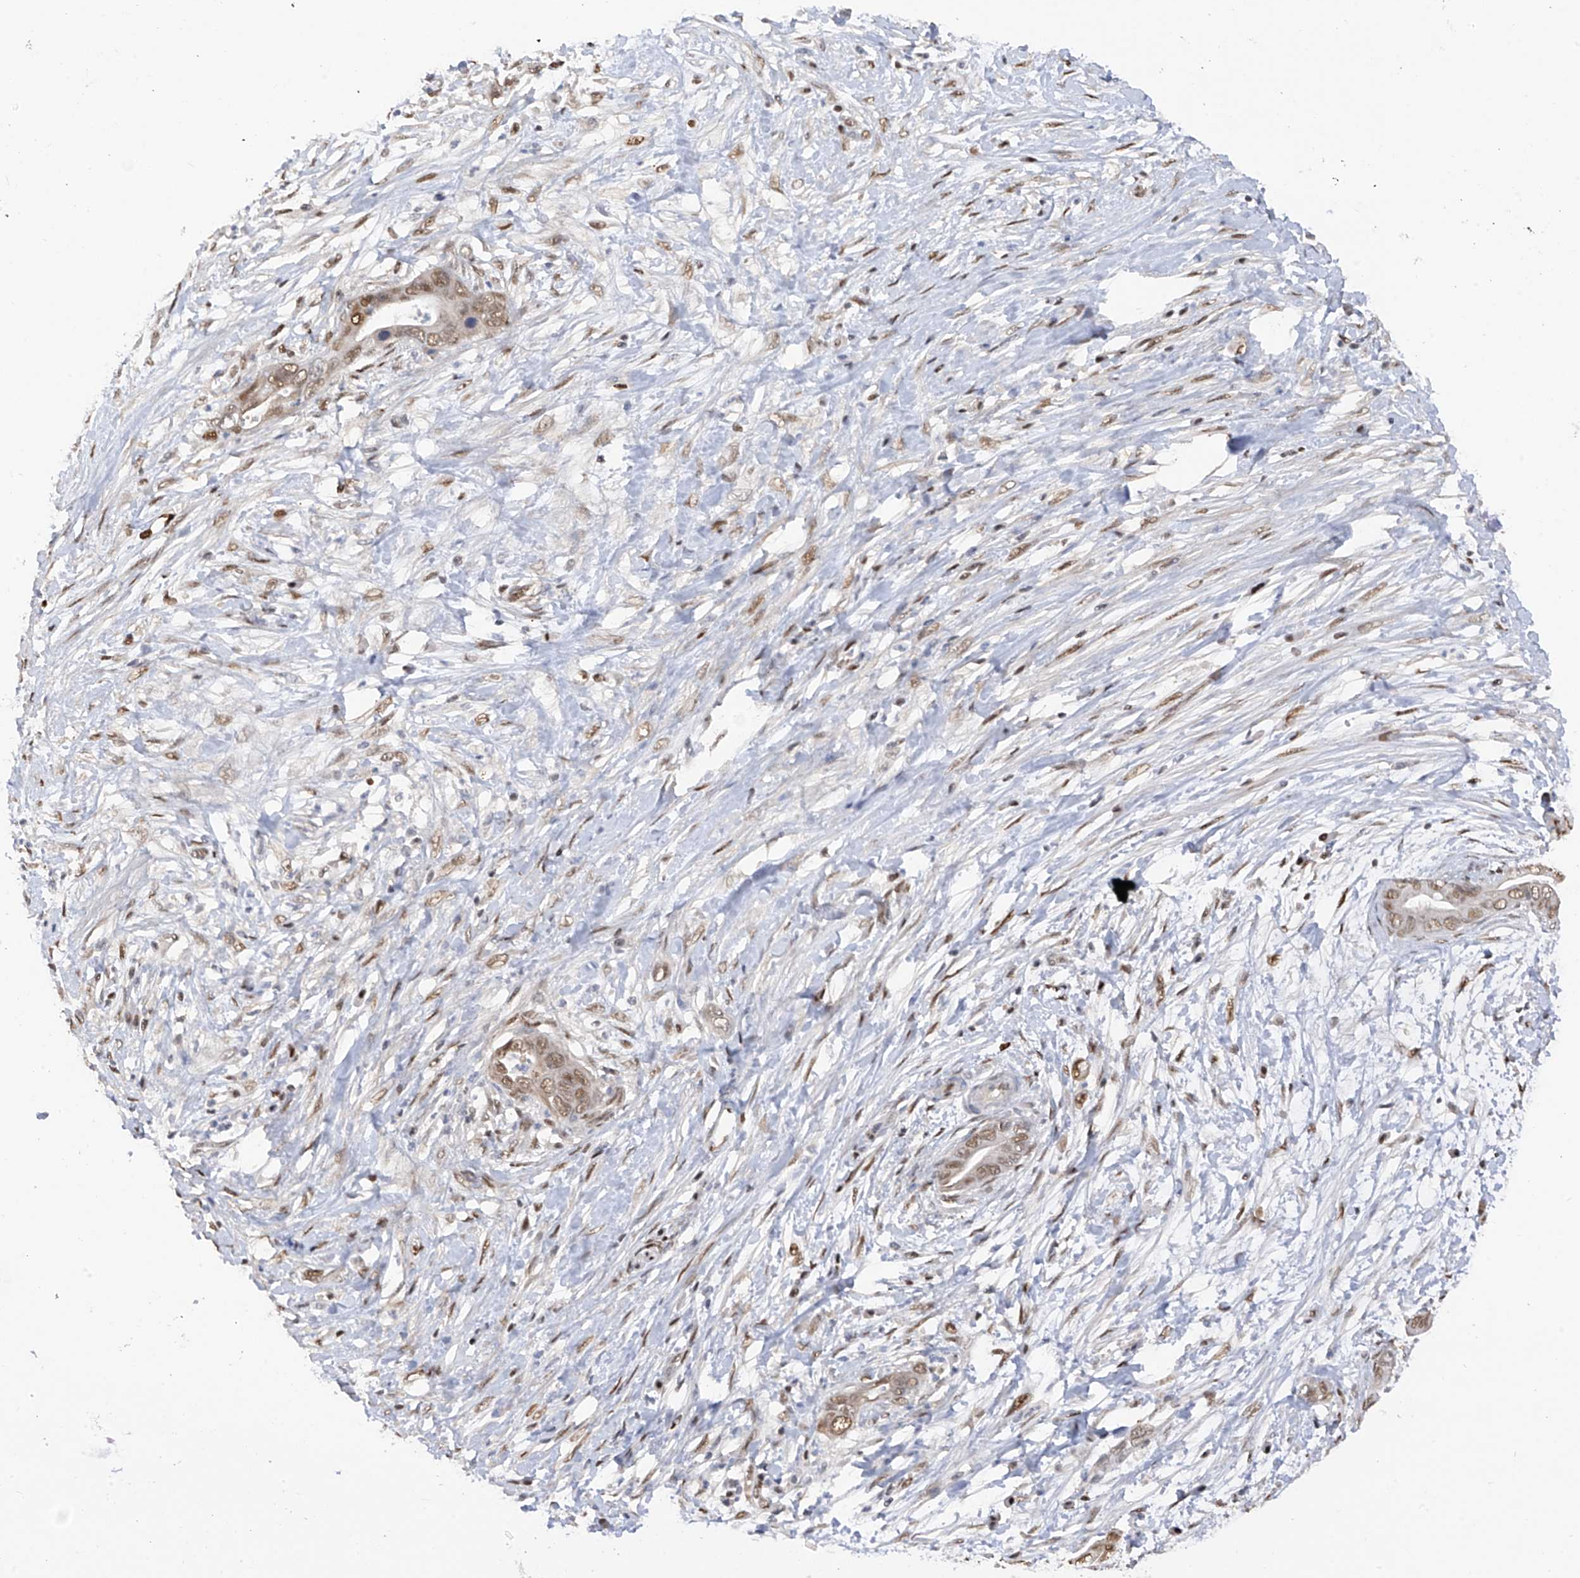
{"staining": {"intensity": "weak", "quantity": ">75%", "location": "nuclear"}, "tissue": "pancreatic cancer", "cell_type": "Tumor cells", "image_type": "cancer", "snomed": [{"axis": "morphology", "description": "Adenocarcinoma, NOS"}, {"axis": "topography", "description": "Pancreas"}], "caption": "Protein expression analysis of pancreatic cancer exhibits weak nuclear positivity in about >75% of tumor cells. (DAB (3,3'-diaminobenzidine) IHC with brightfield microscopy, high magnification).", "gene": "PMM1", "patient": {"sex": "male", "age": 75}}